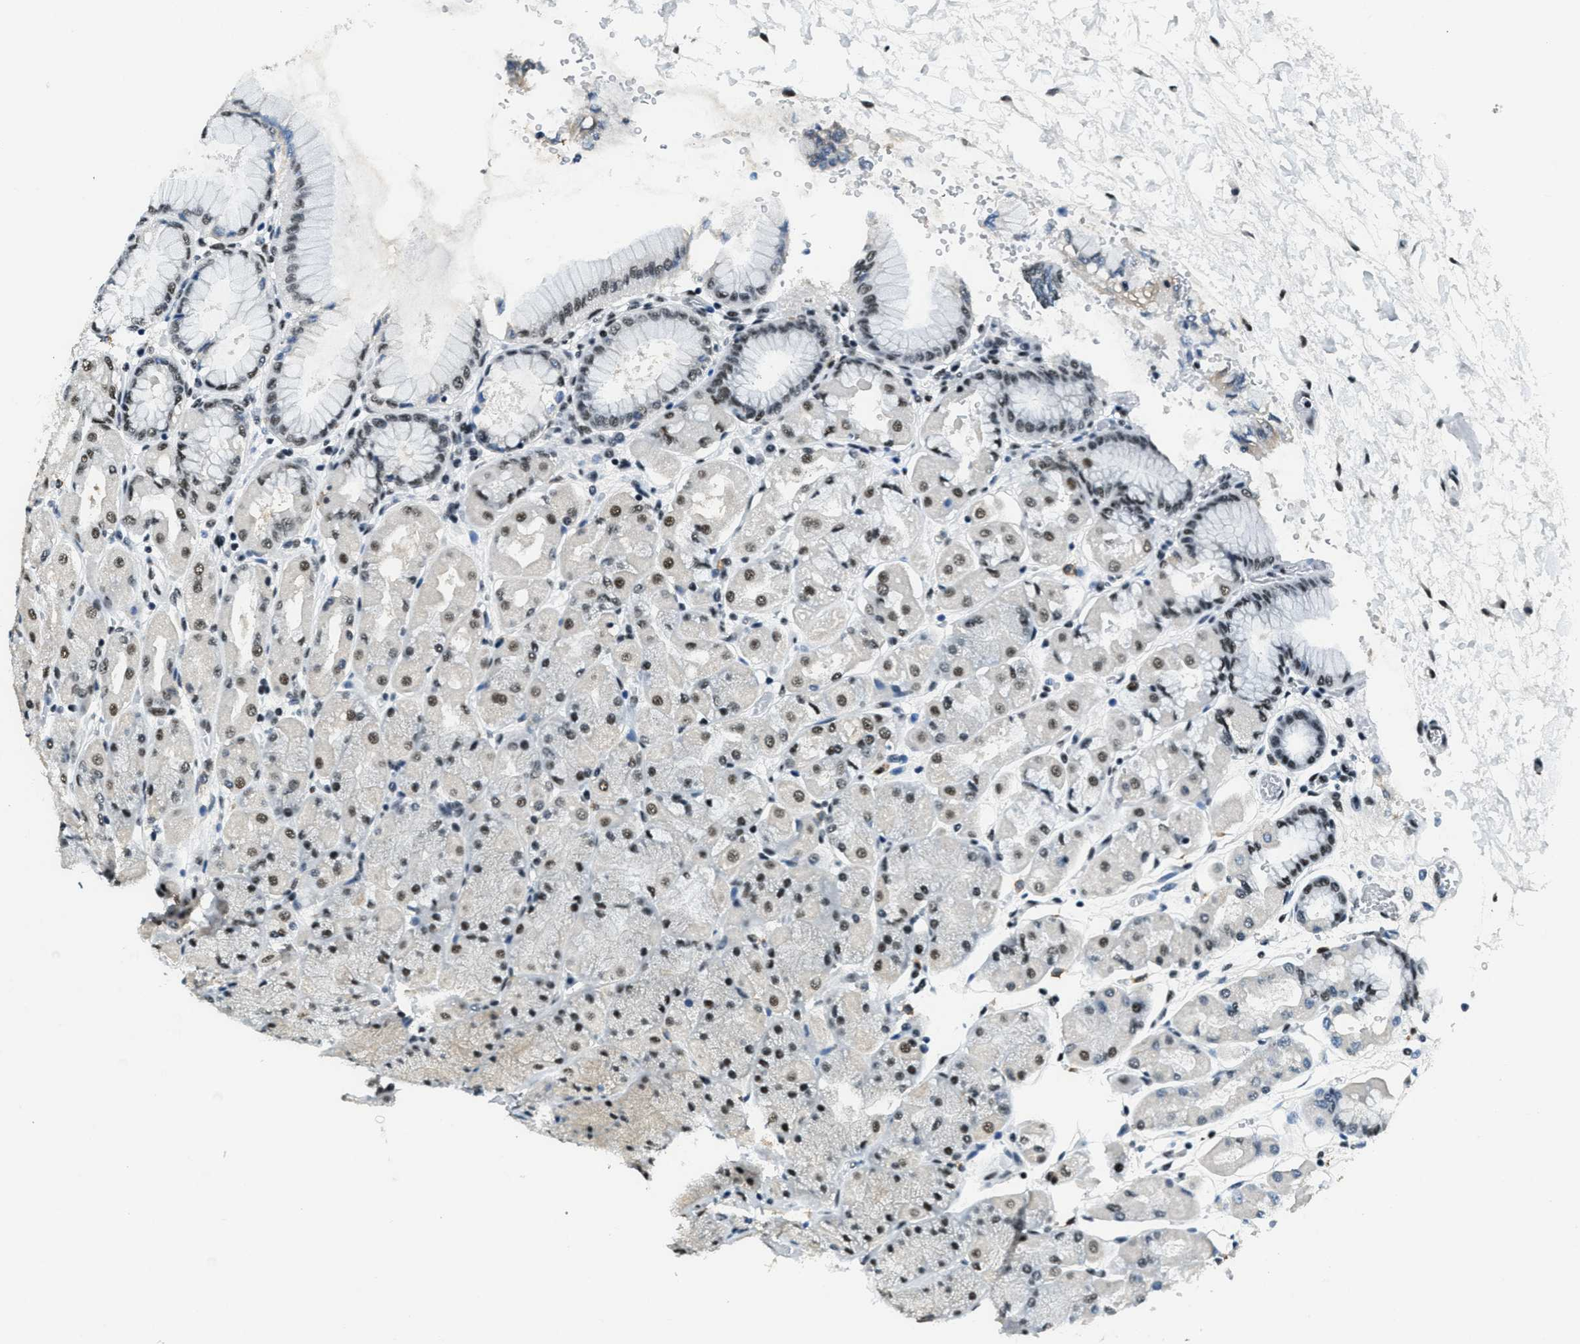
{"staining": {"intensity": "moderate", "quantity": ">75%", "location": "nuclear"}, "tissue": "stomach", "cell_type": "Glandular cells", "image_type": "normal", "snomed": [{"axis": "morphology", "description": "Normal tissue, NOS"}, {"axis": "topography", "description": "Stomach, upper"}], "caption": "A photomicrograph of stomach stained for a protein exhibits moderate nuclear brown staining in glandular cells.", "gene": "SSB", "patient": {"sex": "female", "age": 56}}